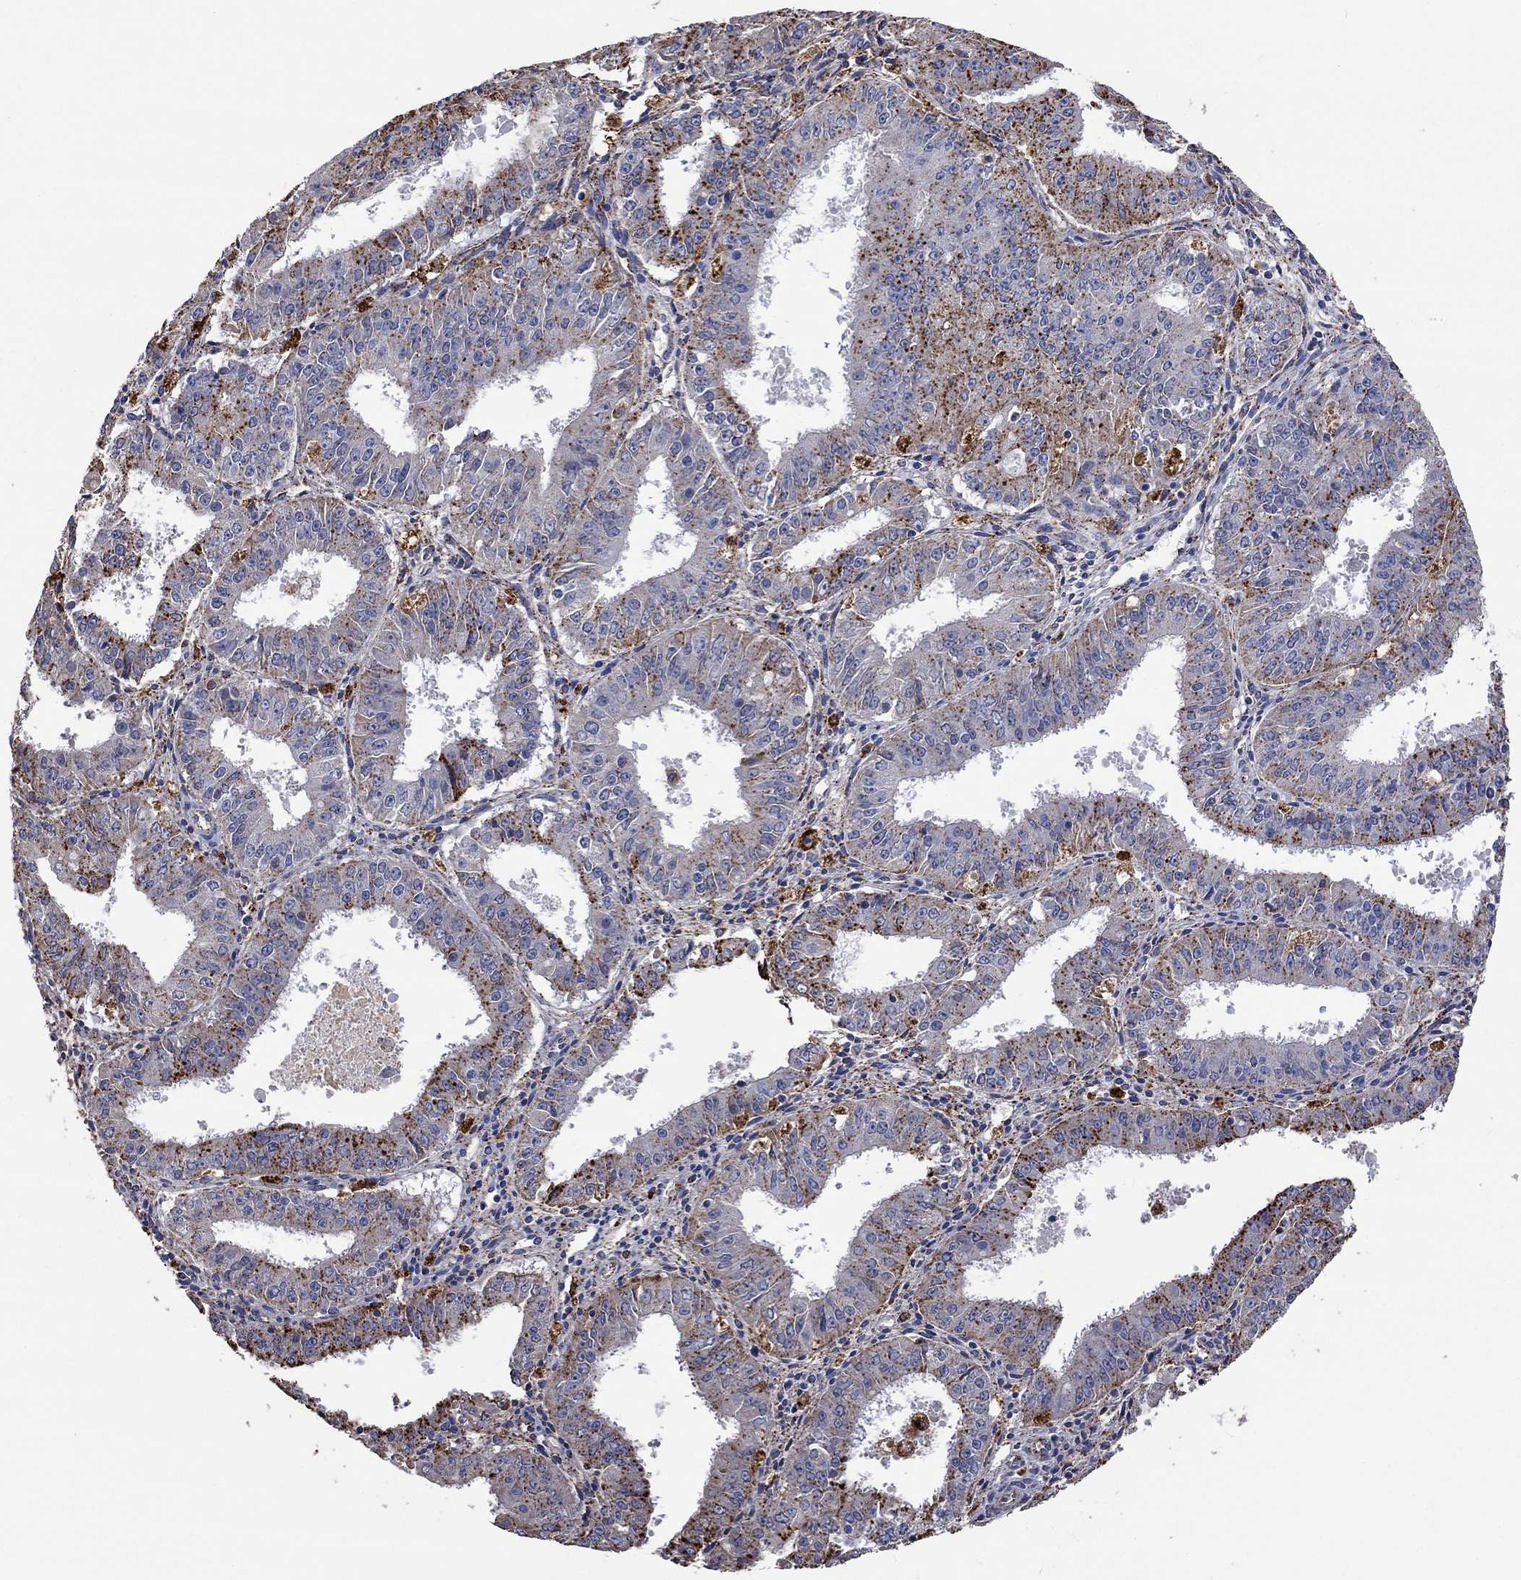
{"staining": {"intensity": "strong", "quantity": ">75%", "location": "cytoplasmic/membranous"}, "tissue": "ovarian cancer", "cell_type": "Tumor cells", "image_type": "cancer", "snomed": [{"axis": "morphology", "description": "Carcinoma, endometroid"}, {"axis": "topography", "description": "Ovary"}], "caption": "Brown immunohistochemical staining in endometroid carcinoma (ovarian) exhibits strong cytoplasmic/membranous expression in about >75% of tumor cells.", "gene": "CTSB", "patient": {"sex": "female", "age": 42}}